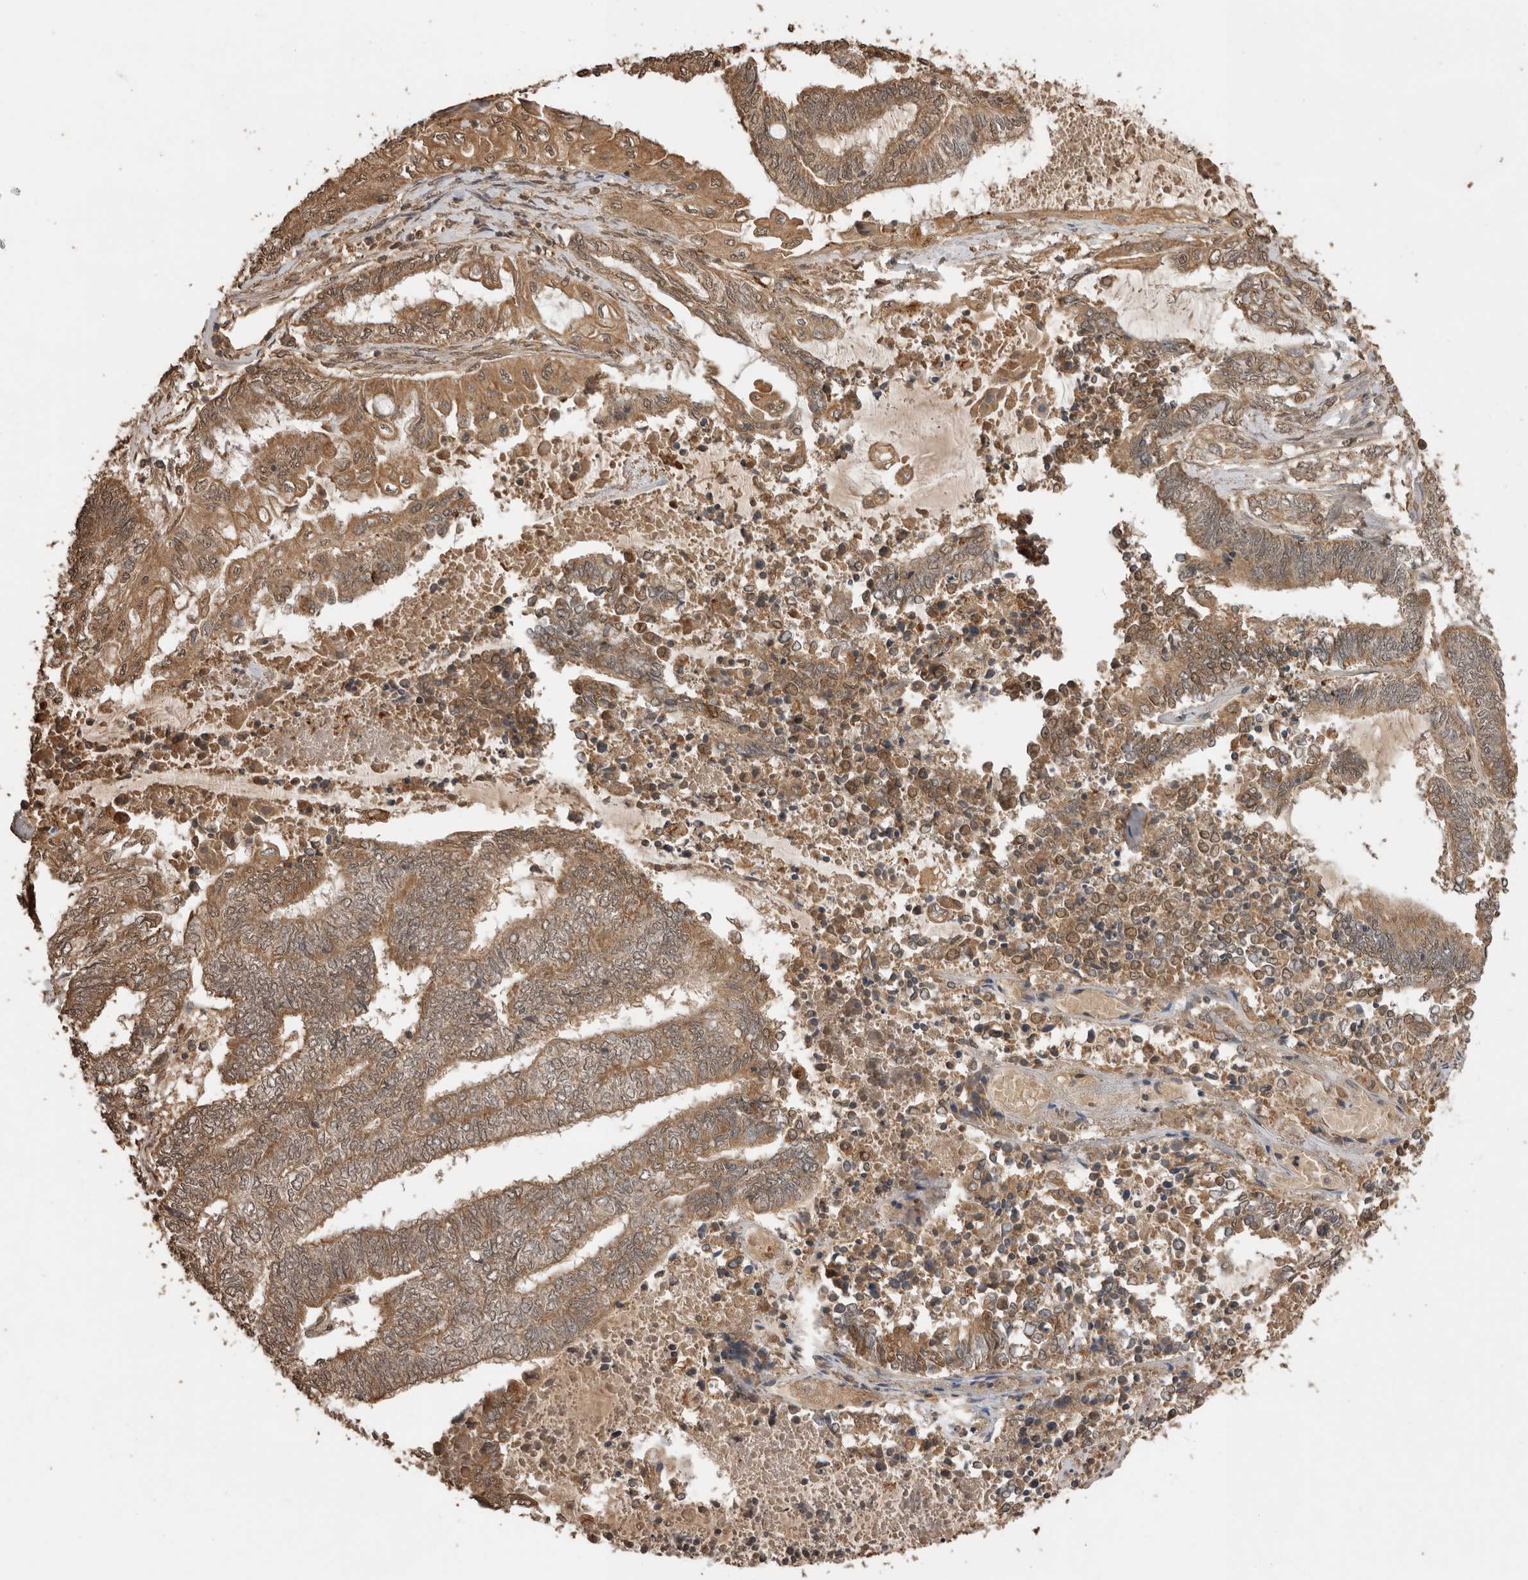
{"staining": {"intensity": "moderate", "quantity": ">75%", "location": "cytoplasmic/membranous,nuclear"}, "tissue": "endometrial cancer", "cell_type": "Tumor cells", "image_type": "cancer", "snomed": [{"axis": "morphology", "description": "Adenocarcinoma, NOS"}, {"axis": "topography", "description": "Uterus"}, {"axis": "topography", "description": "Endometrium"}], "caption": "An IHC micrograph of tumor tissue is shown. Protein staining in brown labels moderate cytoplasmic/membranous and nuclear positivity in adenocarcinoma (endometrial) within tumor cells. The protein of interest is stained brown, and the nuclei are stained in blue (DAB (3,3'-diaminobenzidine) IHC with brightfield microscopy, high magnification).", "gene": "JAG2", "patient": {"sex": "female", "age": 70}}